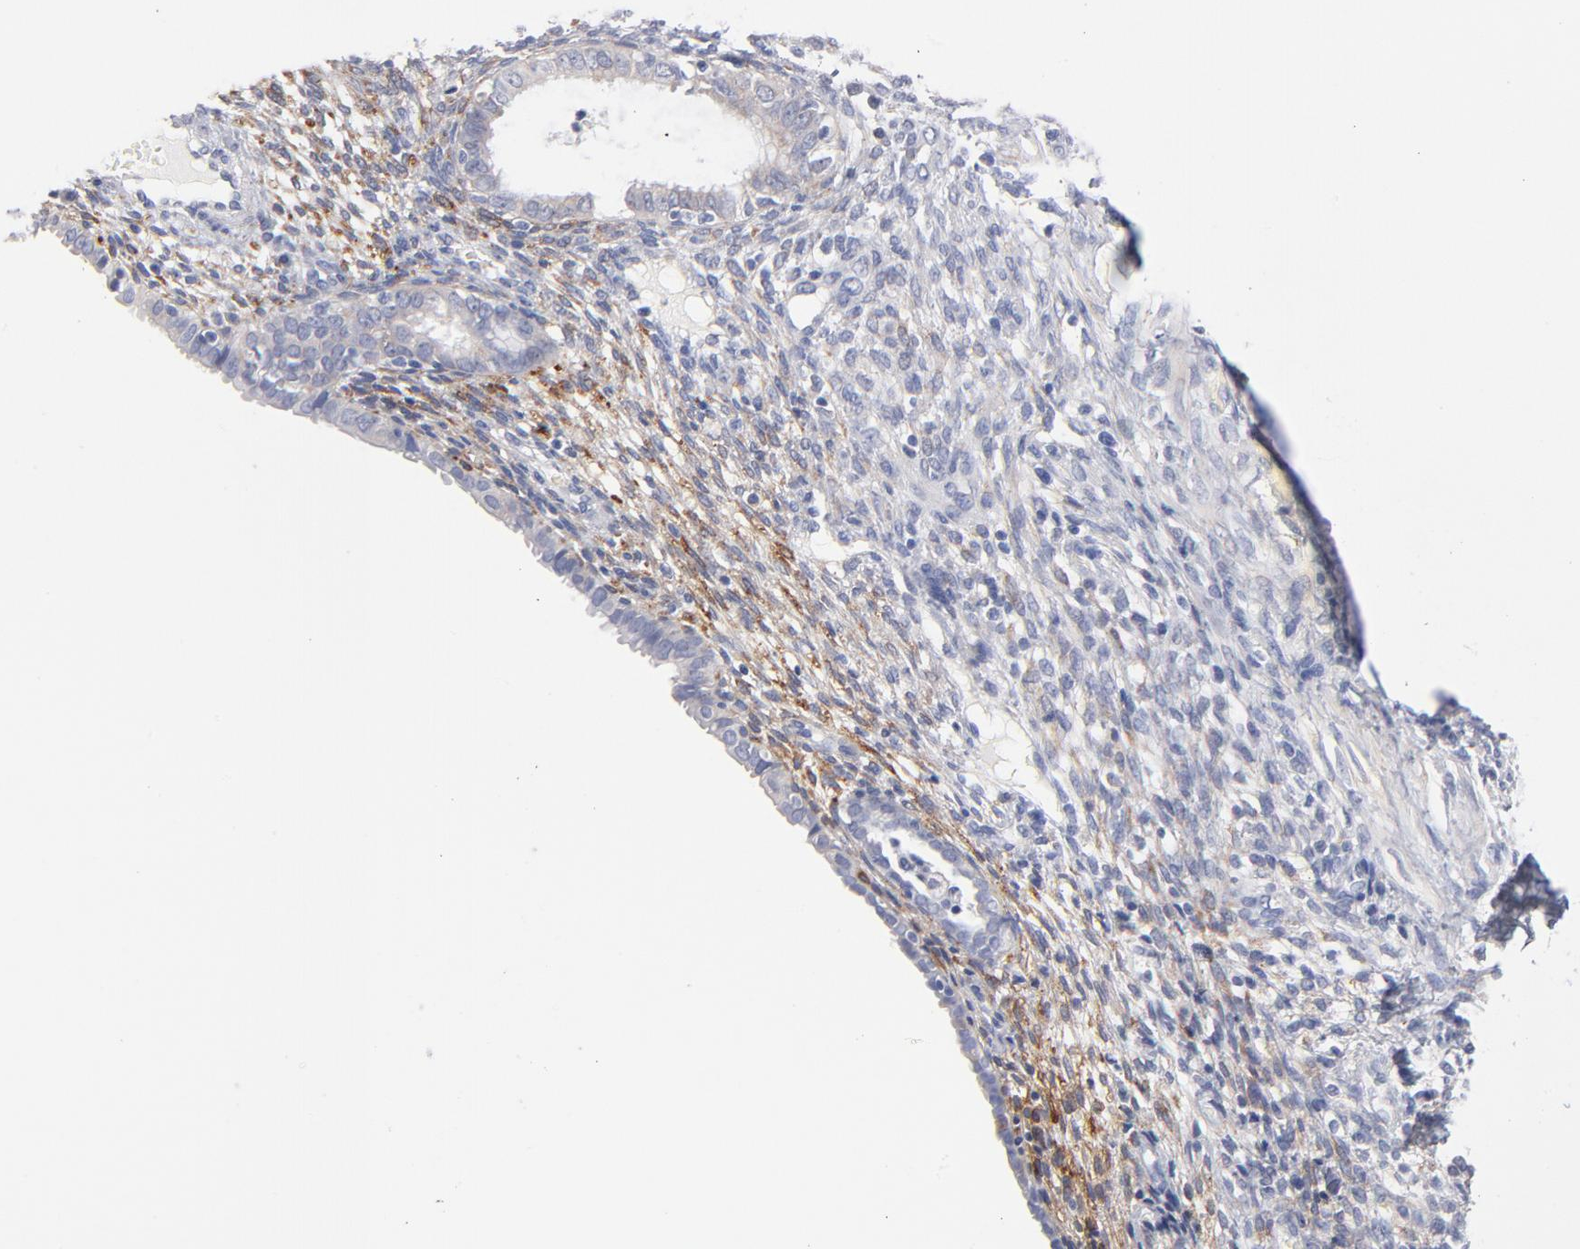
{"staining": {"intensity": "negative", "quantity": "none", "location": "none"}, "tissue": "endometrium", "cell_type": "Cells in endometrial stroma", "image_type": "normal", "snomed": [{"axis": "morphology", "description": "Normal tissue, NOS"}, {"axis": "topography", "description": "Endometrium"}], "caption": "A micrograph of human endometrium is negative for staining in cells in endometrial stroma. The staining was performed using DAB (3,3'-diaminobenzidine) to visualize the protein expression in brown, while the nuclei were stained in blue with hematoxylin (Magnification: 20x).", "gene": "MID1", "patient": {"sex": "female", "age": 72}}